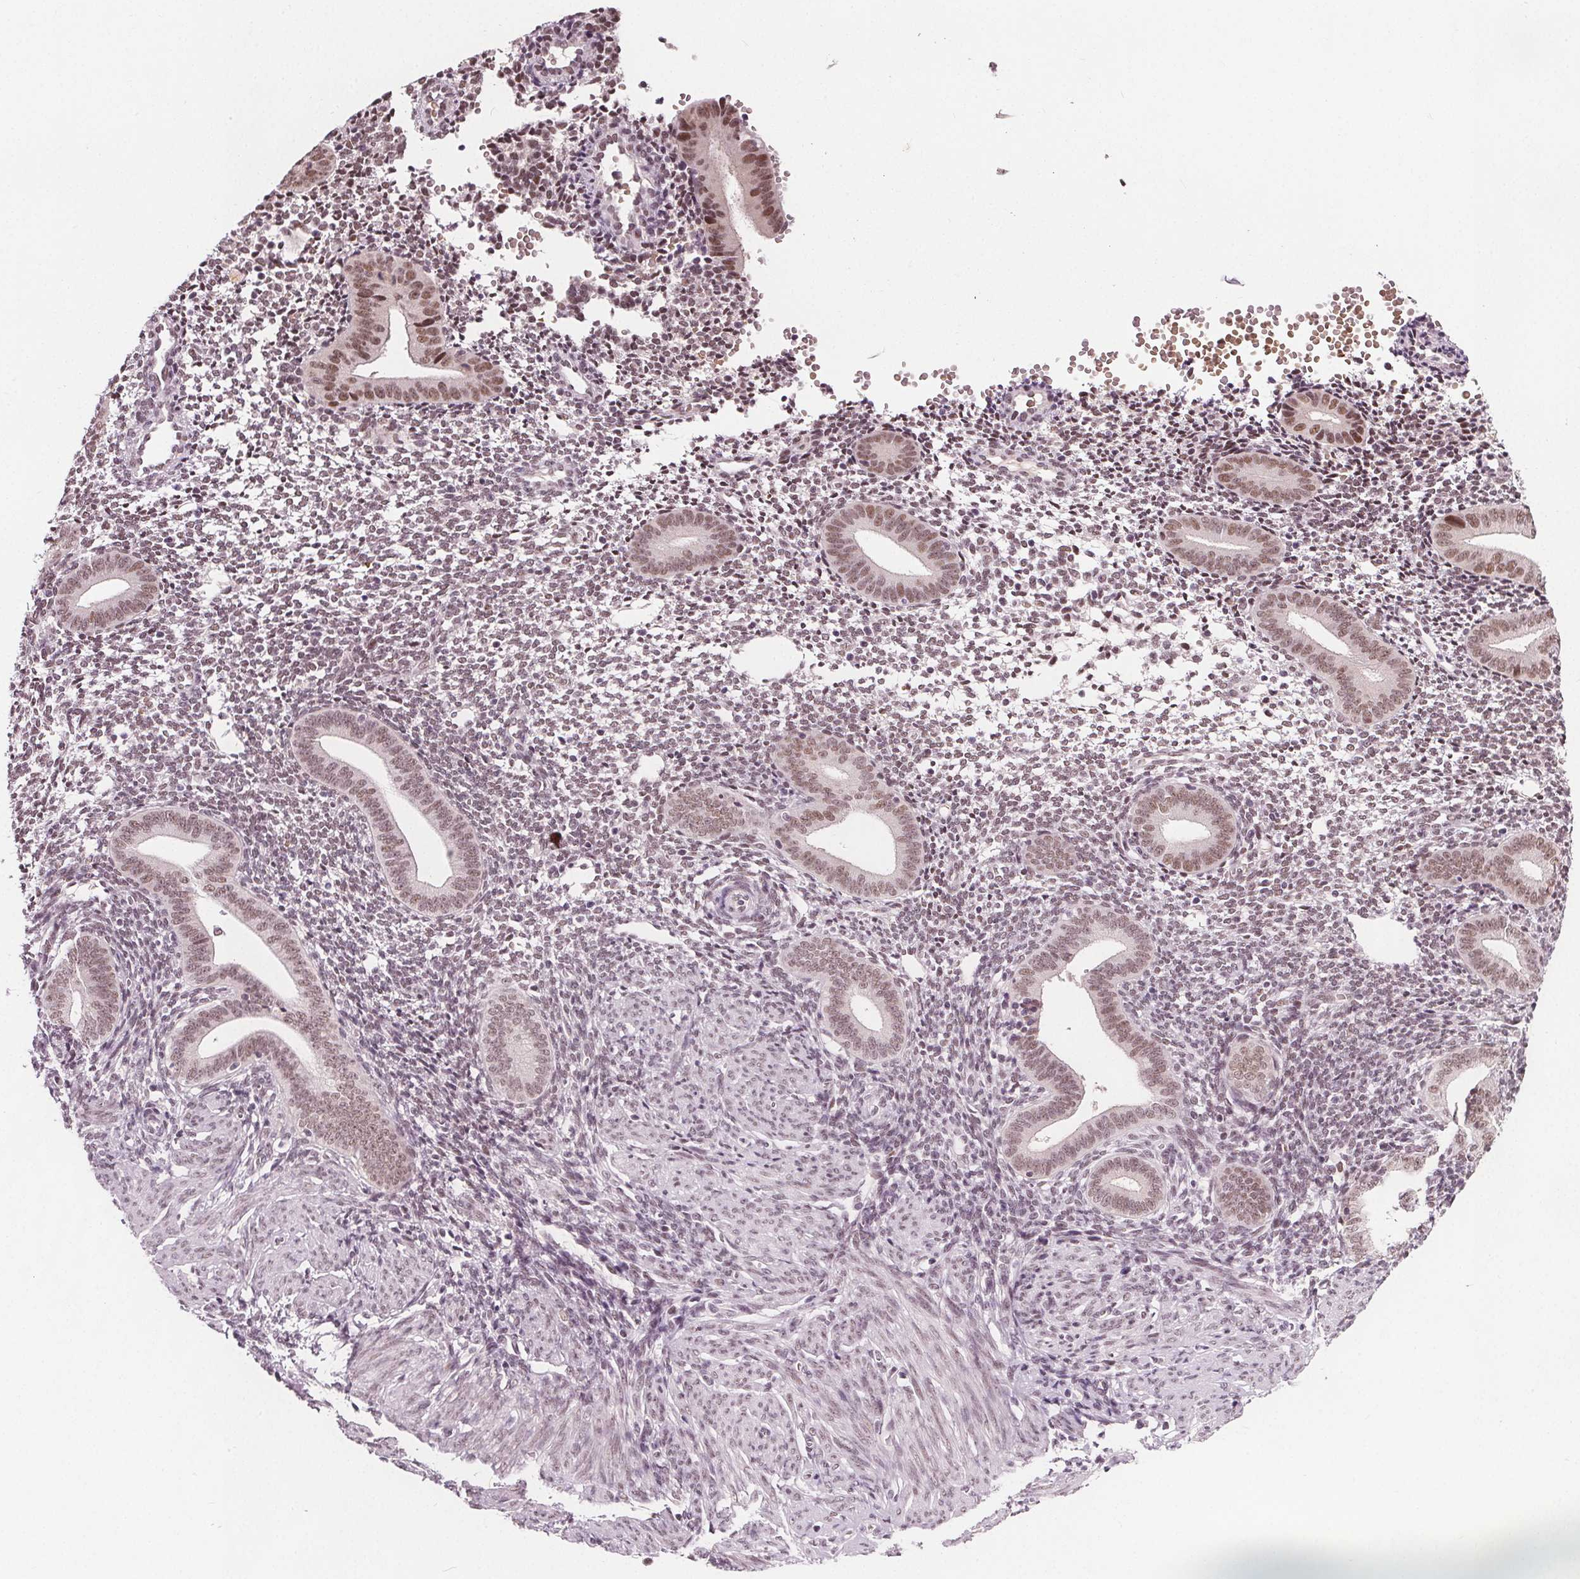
{"staining": {"intensity": "weak", "quantity": ">75%", "location": "nuclear"}, "tissue": "endometrium", "cell_type": "Cells in endometrial stroma", "image_type": "normal", "snomed": [{"axis": "morphology", "description": "Normal tissue, NOS"}, {"axis": "topography", "description": "Endometrium"}], "caption": "Endometrium stained for a protein exhibits weak nuclear positivity in cells in endometrial stroma. (DAB (3,3'-diaminobenzidine) IHC with brightfield microscopy, high magnification).", "gene": "IWS1", "patient": {"sex": "female", "age": 40}}